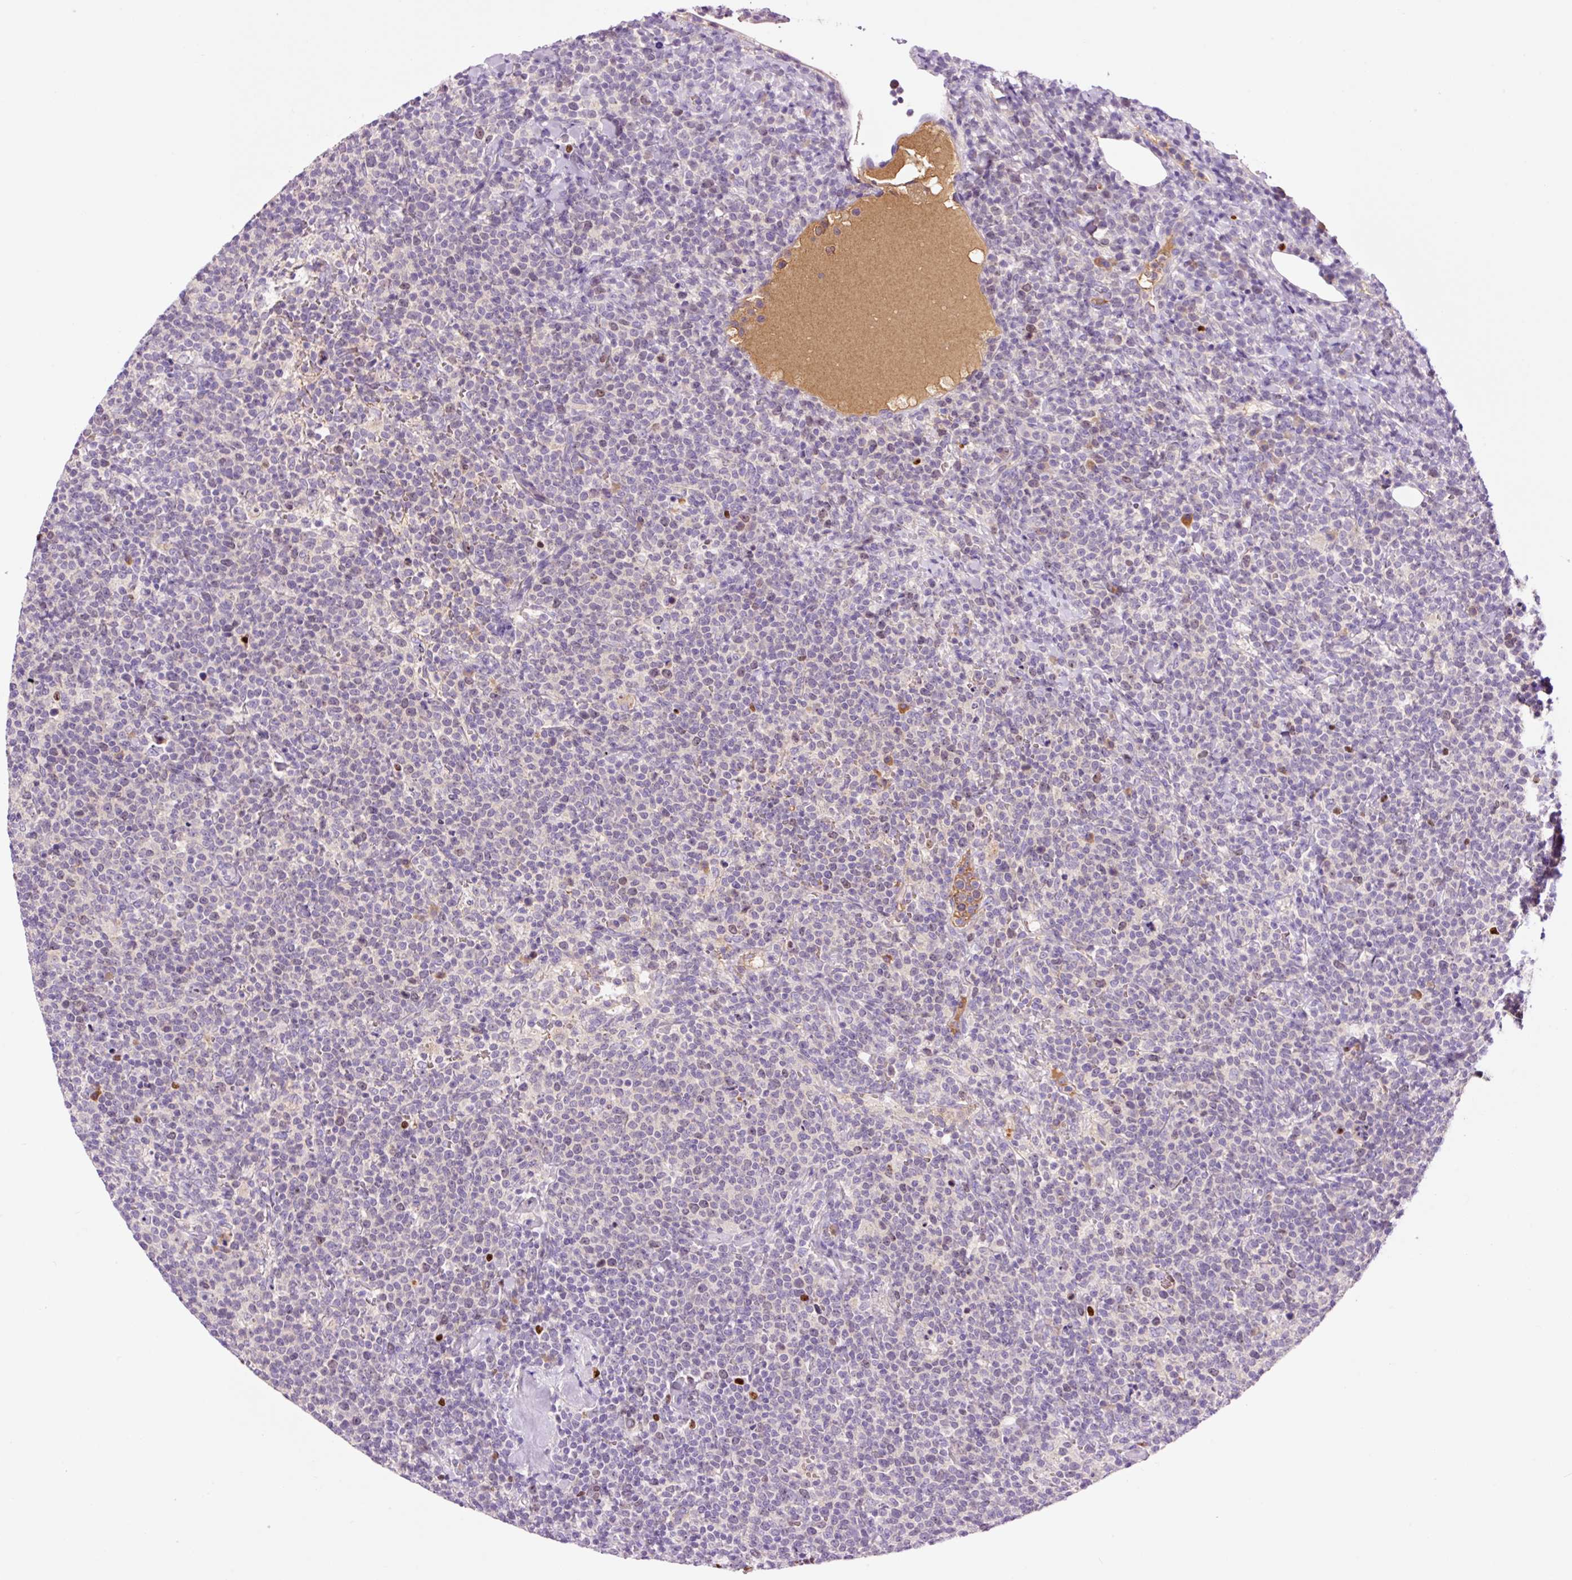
{"staining": {"intensity": "negative", "quantity": "none", "location": "none"}, "tissue": "lymphoma", "cell_type": "Tumor cells", "image_type": "cancer", "snomed": [{"axis": "morphology", "description": "Malignant lymphoma, non-Hodgkin's type, High grade"}, {"axis": "topography", "description": "Lymph node"}], "caption": "A photomicrograph of lymphoma stained for a protein exhibits no brown staining in tumor cells.", "gene": "DPPA4", "patient": {"sex": "male", "age": 61}}